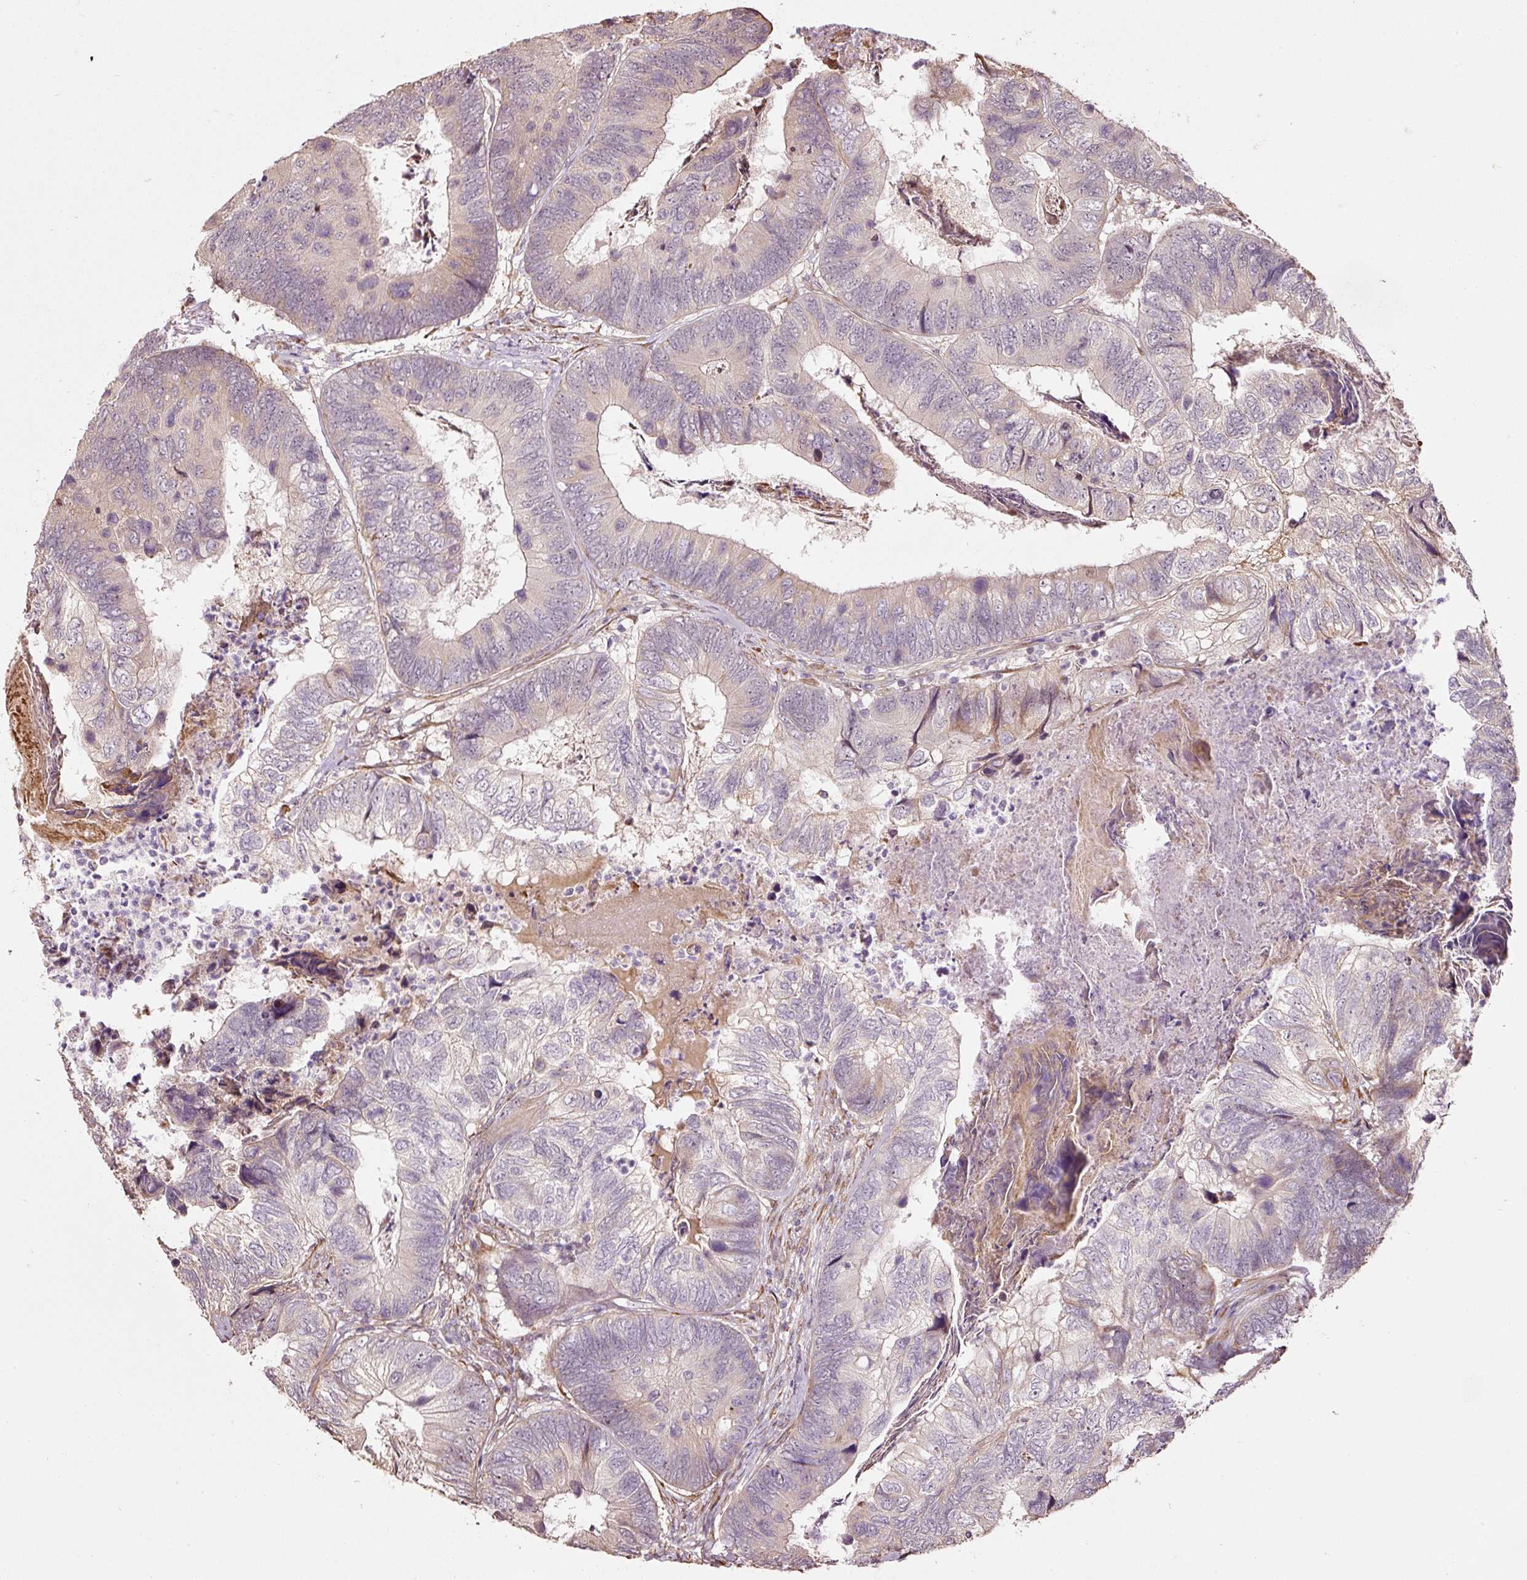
{"staining": {"intensity": "moderate", "quantity": "<25%", "location": "cytoplasmic/membranous"}, "tissue": "colorectal cancer", "cell_type": "Tumor cells", "image_type": "cancer", "snomed": [{"axis": "morphology", "description": "Adenocarcinoma, NOS"}, {"axis": "topography", "description": "Colon"}], "caption": "Colorectal cancer stained with a protein marker demonstrates moderate staining in tumor cells.", "gene": "ETF1", "patient": {"sex": "female", "age": 67}}